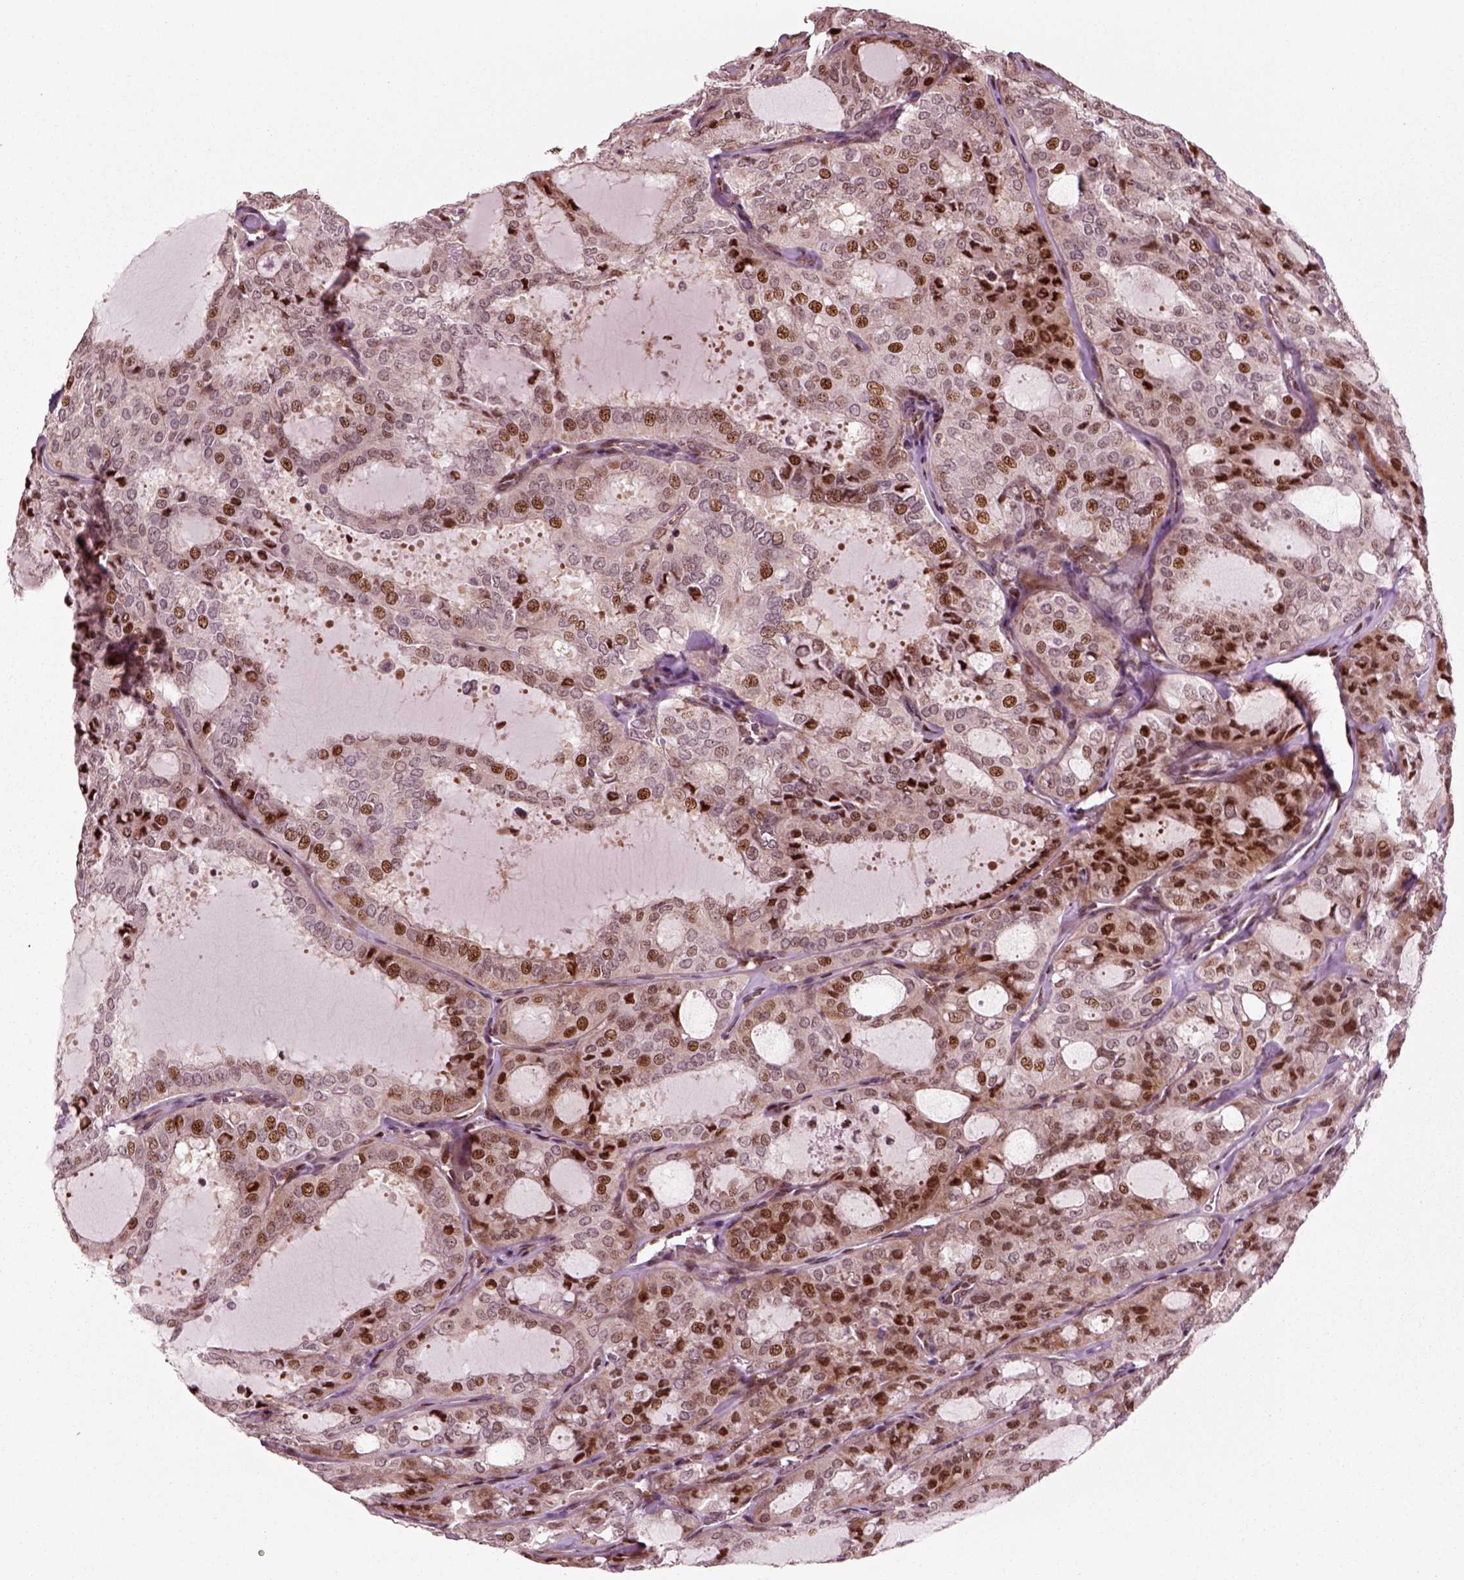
{"staining": {"intensity": "strong", "quantity": "25%-75%", "location": "nuclear"}, "tissue": "thyroid cancer", "cell_type": "Tumor cells", "image_type": "cancer", "snomed": [{"axis": "morphology", "description": "Follicular adenoma carcinoma, NOS"}, {"axis": "topography", "description": "Thyroid gland"}], "caption": "Thyroid follicular adenoma carcinoma stained for a protein displays strong nuclear positivity in tumor cells.", "gene": "CDC14A", "patient": {"sex": "male", "age": 75}}